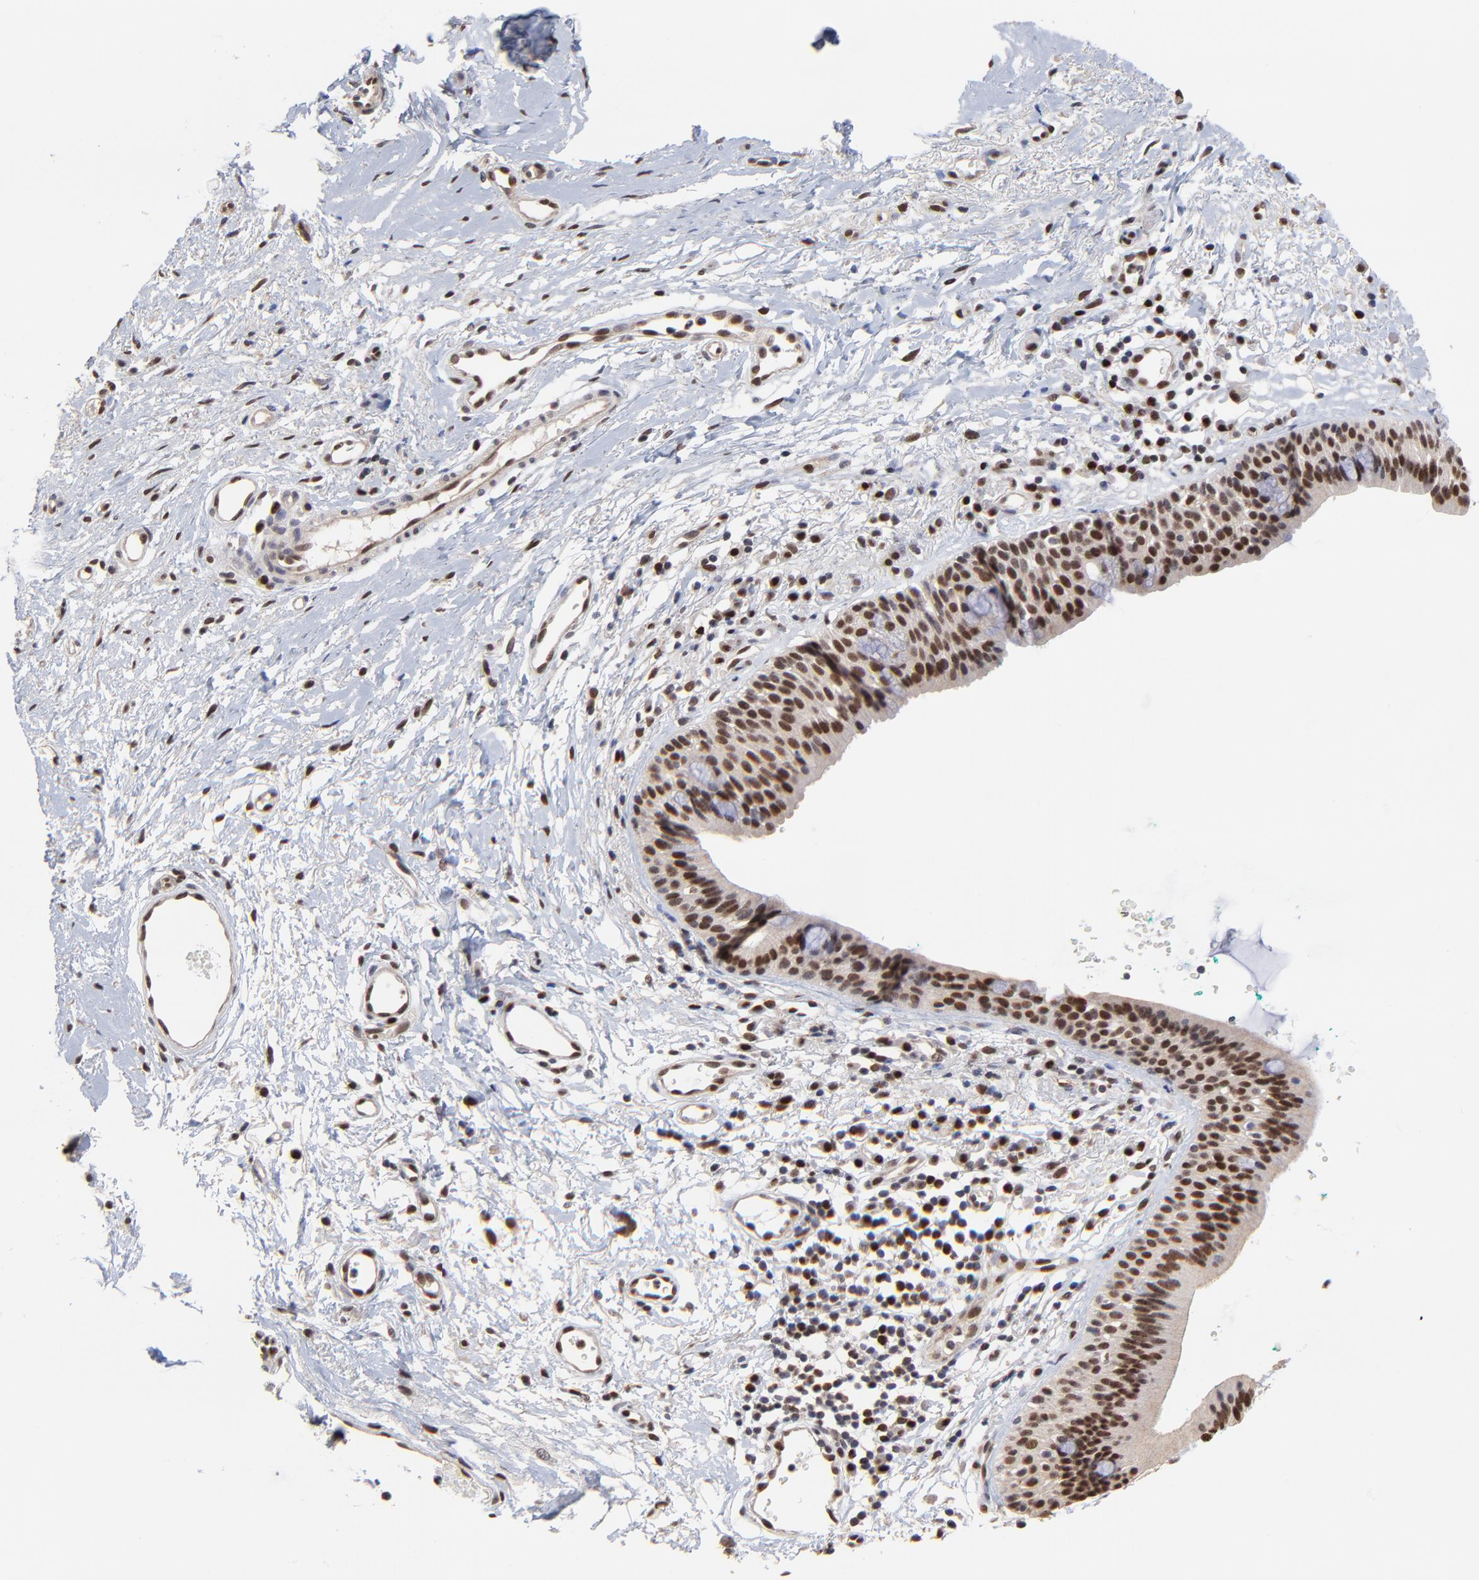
{"staining": {"intensity": "strong", "quantity": ">75%", "location": "cytoplasmic/membranous,nuclear"}, "tissue": "nasopharynx", "cell_type": "Respiratory epithelial cells", "image_type": "normal", "snomed": [{"axis": "morphology", "description": "Normal tissue, NOS"}, {"axis": "morphology", "description": "Basal cell carcinoma"}, {"axis": "topography", "description": "Cartilage tissue"}, {"axis": "topography", "description": "Nasopharynx"}, {"axis": "topography", "description": "Oral tissue"}], "caption": "This image shows IHC staining of normal human nasopharynx, with high strong cytoplasmic/membranous,nuclear staining in about >75% of respiratory epithelial cells.", "gene": "DSN1", "patient": {"sex": "female", "age": 77}}